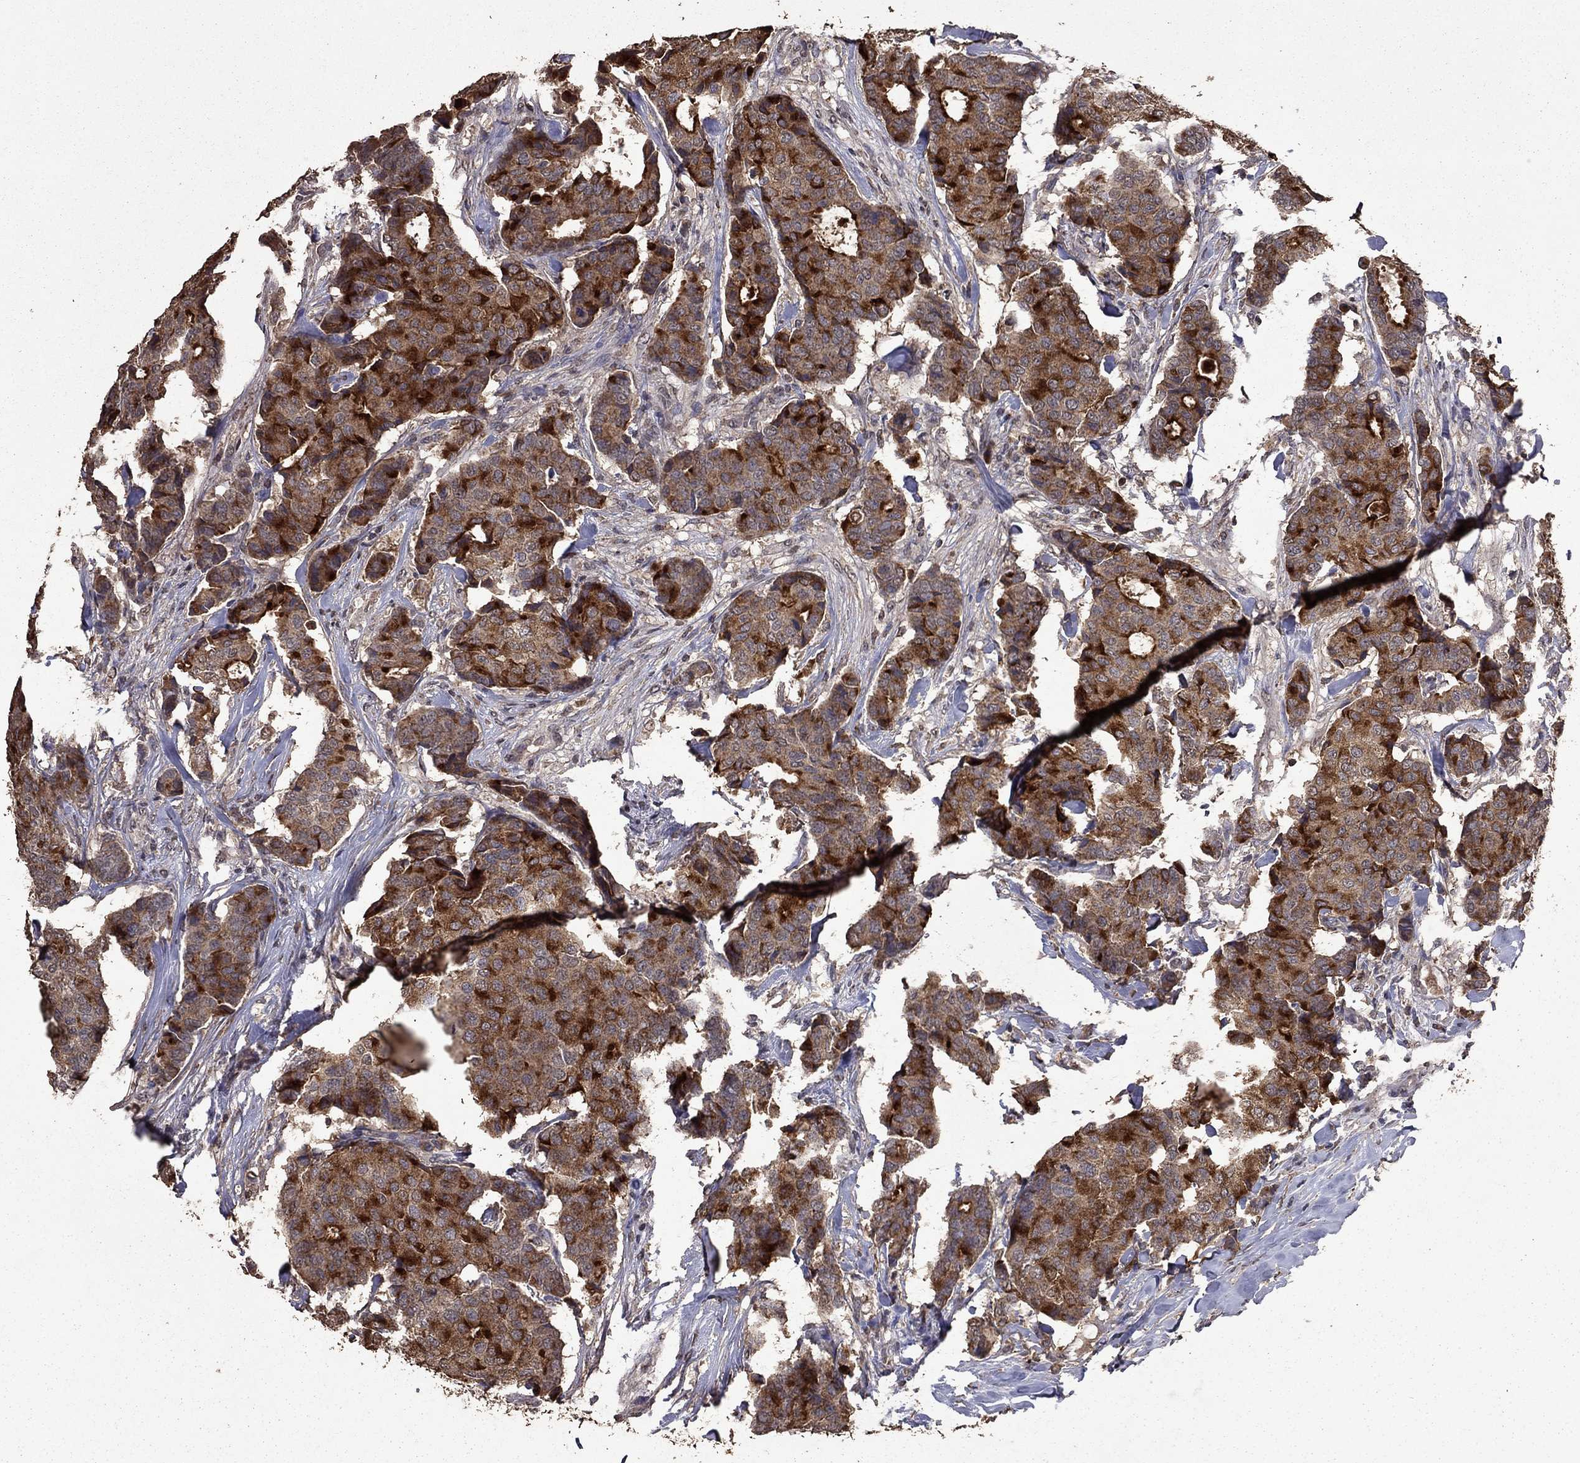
{"staining": {"intensity": "strong", "quantity": "25%-75%", "location": "cytoplasmic/membranous"}, "tissue": "breast cancer", "cell_type": "Tumor cells", "image_type": "cancer", "snomed": [{"axis": "morphology", "description": "Duct carcinoma"}, {"axis": "topography", "description": "Breast"}], "caption": "Immunohistochemistry micrograph of neoplastic tissue: breast infiltrating ductal carcinoma stained using immunohistochemistry demonstrates high levels of strong protein expression localized specifically in the cytoplasmic/membranous of tumor cells, appearing as a cytoplasmic/membranous brown color.", "gene": "SERPINA5", "patient": {"sex": "female", "age": 75}}